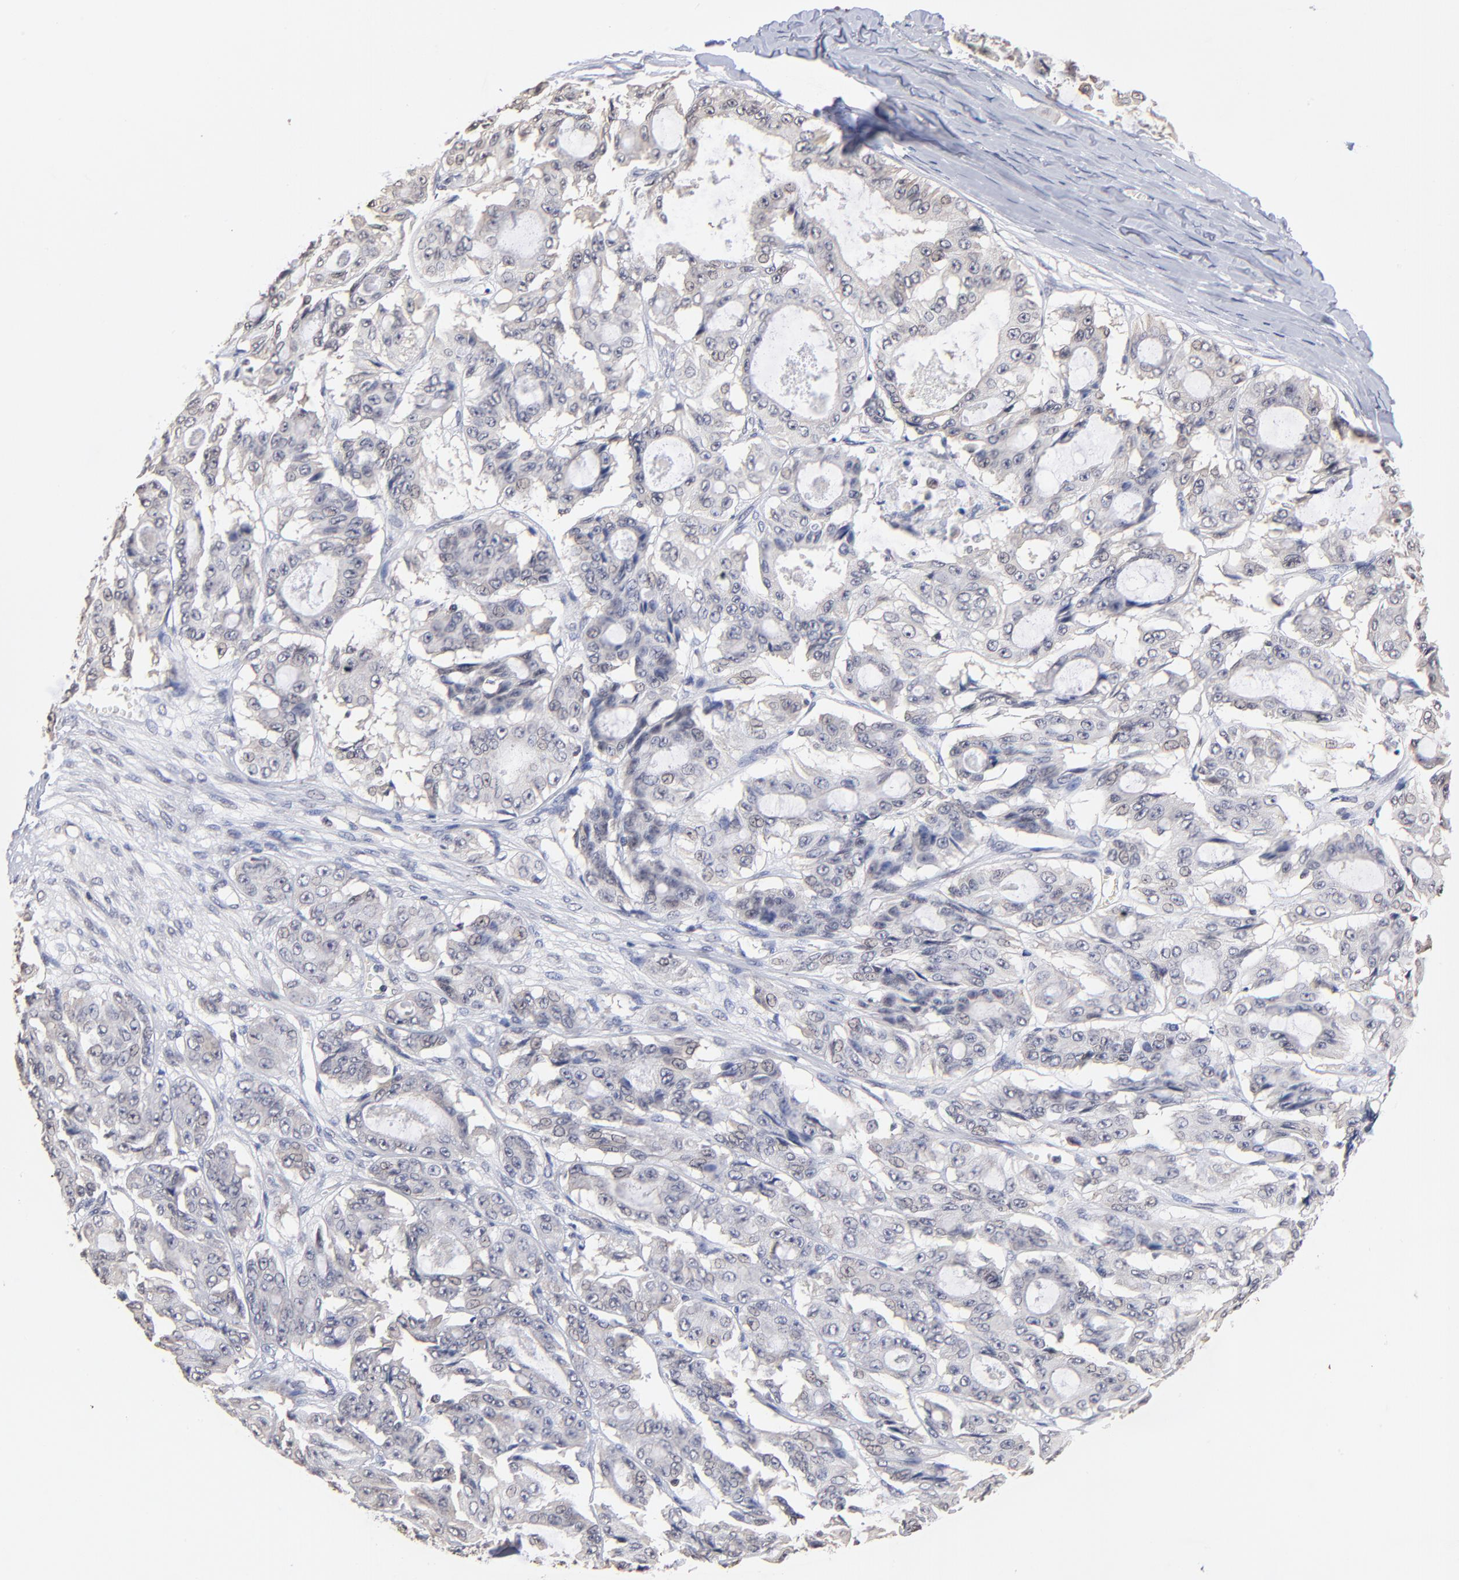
{"staining": {"intensity": "negative", "quantity": "none", "location": "none"}, "tissue": "ovarian cancer", "cell_type": "Tumor cells", "image_type": "cancer", "snomed": [{"axis": "morphology", "description": "Carcinoma, endometroid"}, {"axis": "topography", "description": "Ovary"}], "caption": "IHC histopathology image of ovarian cancer stained for a protein (brown), which exhibits no positivity in tumor cells.", "gene": "BRPF1", "patient": {"sex": "female", "age": 61}}